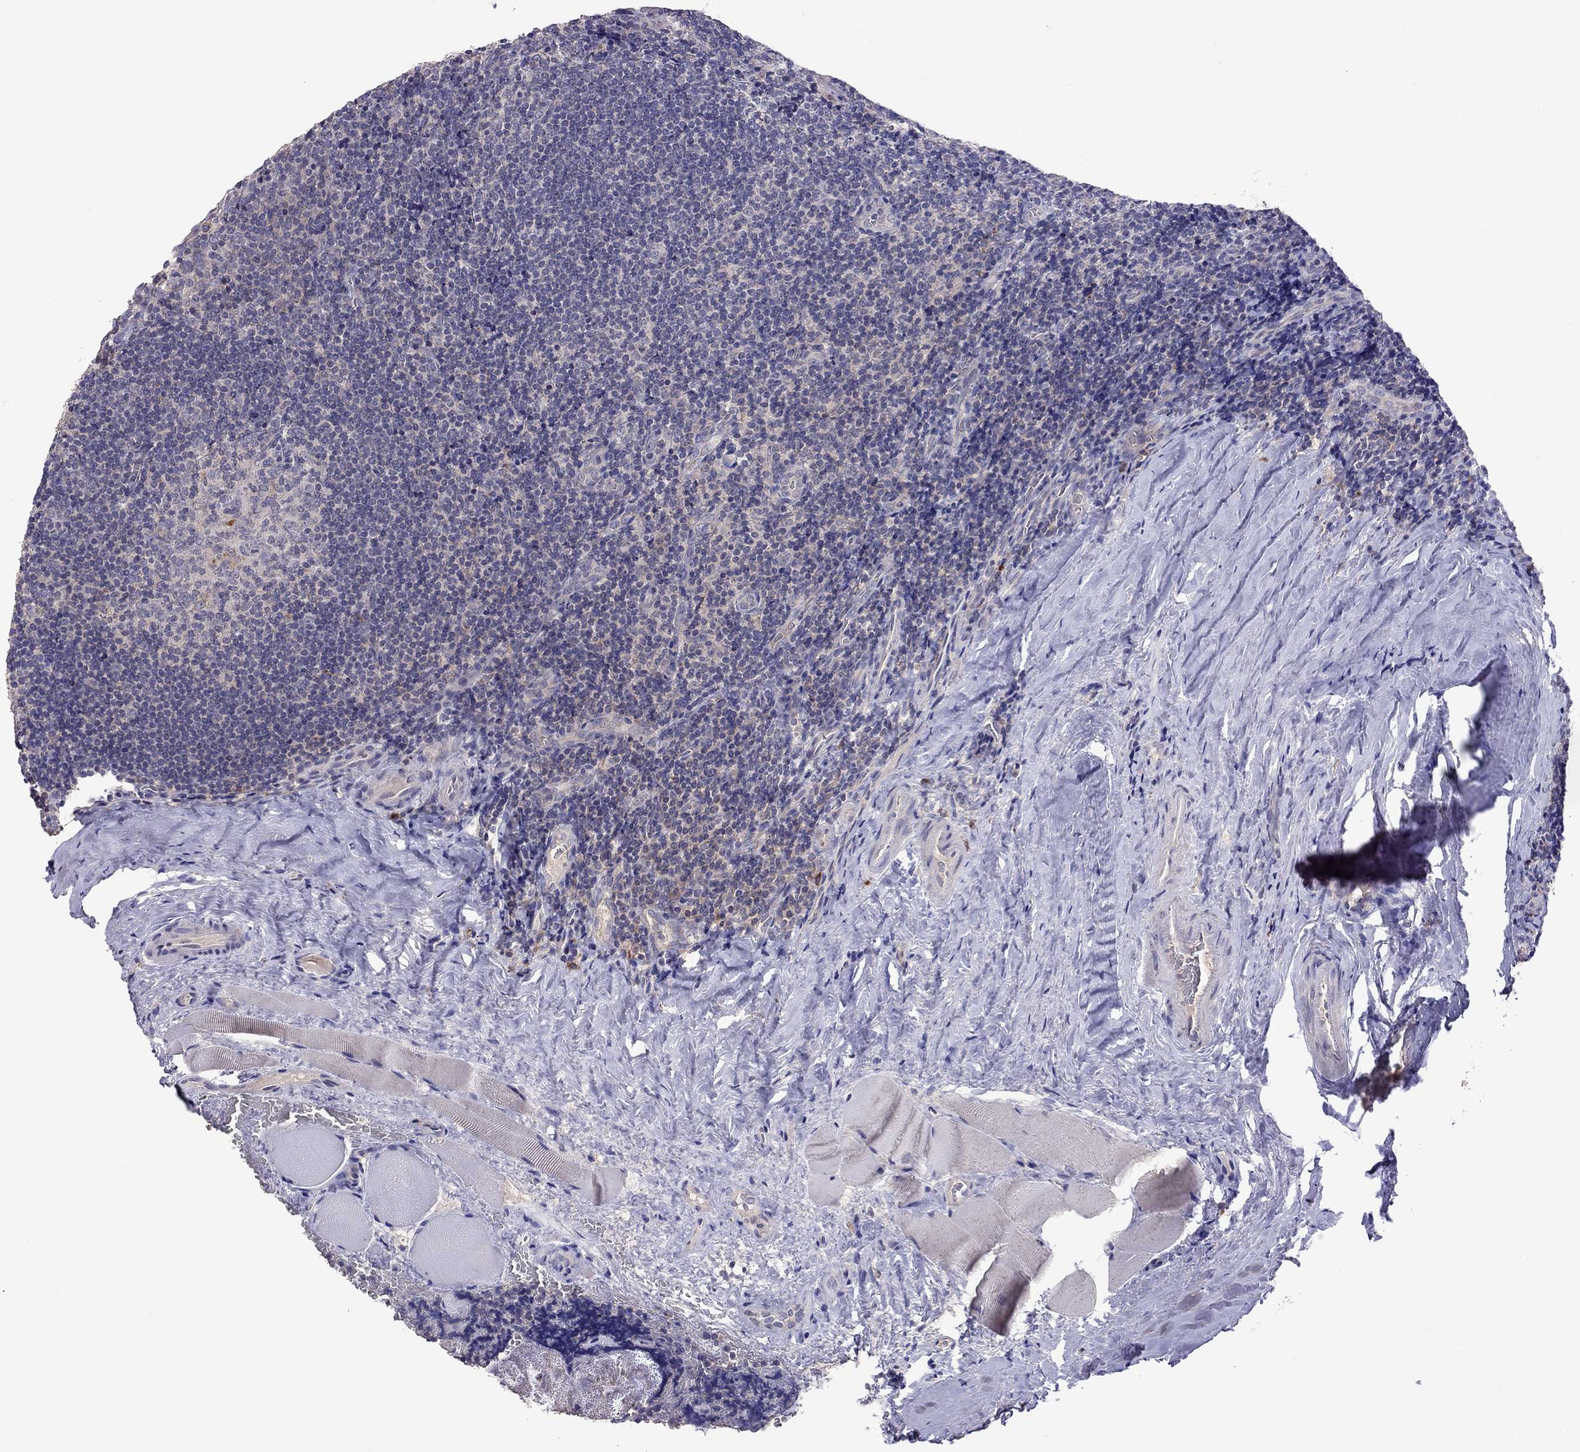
{"staining": {"intensity": "negative", "quantity": "none", "location": "none"}, "tissue": "tonsil", "cell_type": "Germinal center cells", "image_type": "normal", "snomed": [{"axis": "morphology", "description": "Normal tissue, NOS"}, {"axis": "morphology", "description": "Inflammation, NOS"}, {"axis": "topography", "description": "Tonsil"}], "caption": "Immunohistochemical staining of unremarkable human tonsil exhibits no significant positivity in germinal center cells.", "gene": "RTP5", "patient": {"sex": "female", "age": 31}}